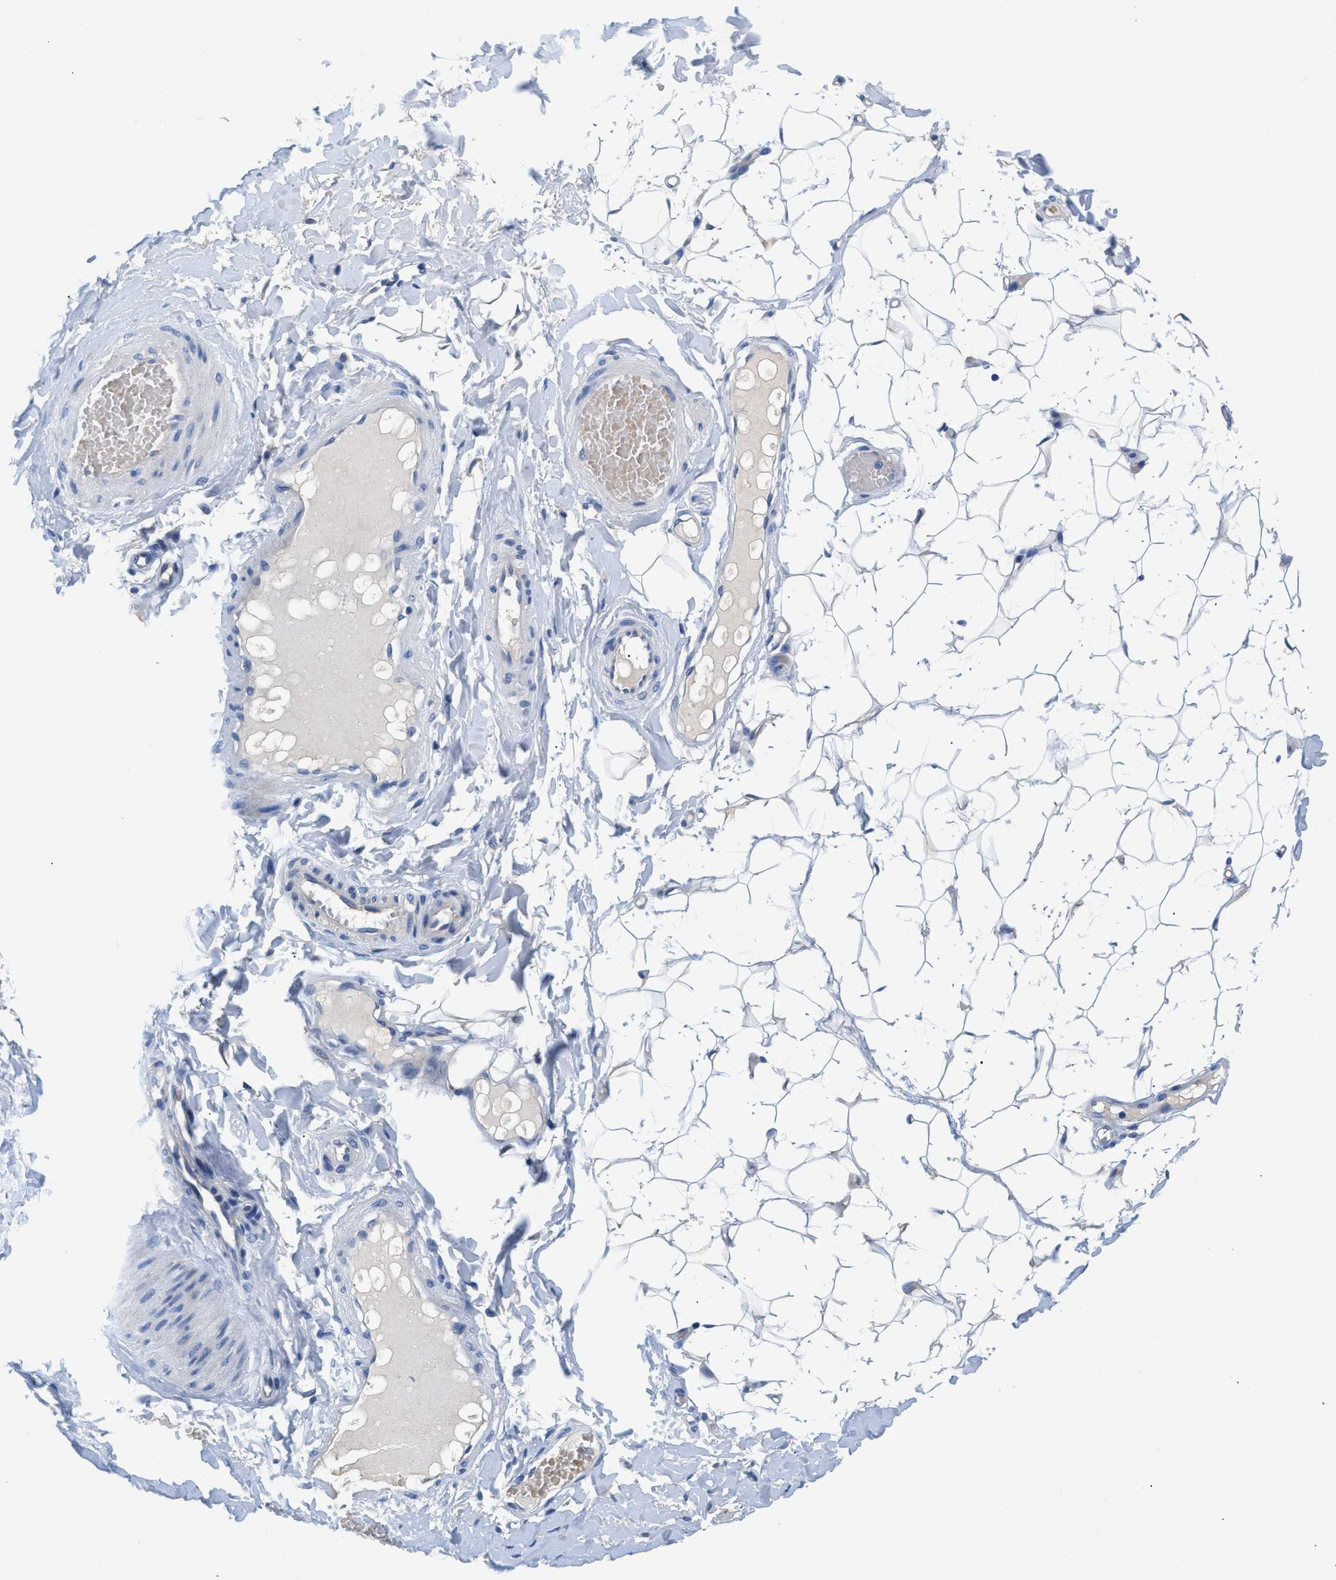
{"staining": {"intensity": "negative", "quantity": "none", "location": "none"}, "tissue": "adipose tissue", "cell_type": "Adipocytes", "image_type": "normal", "snomed": [{"axis": "morphology", "description": "Normal tissue, NOS"}, {"axis": "topography", "description": "Adipose tissue"}, {"axis": "topography", "description": "Vascular tissue"}, {"axis": "topography", "description": "Peripheral nerve tissue"}], "caption": "The immunohistochemistry (IHC) micrograph has no significant expression in adipocytes of adipose tissue.", "gene": "SLFN13", "patient": {"sex": "male", "age": 25}}